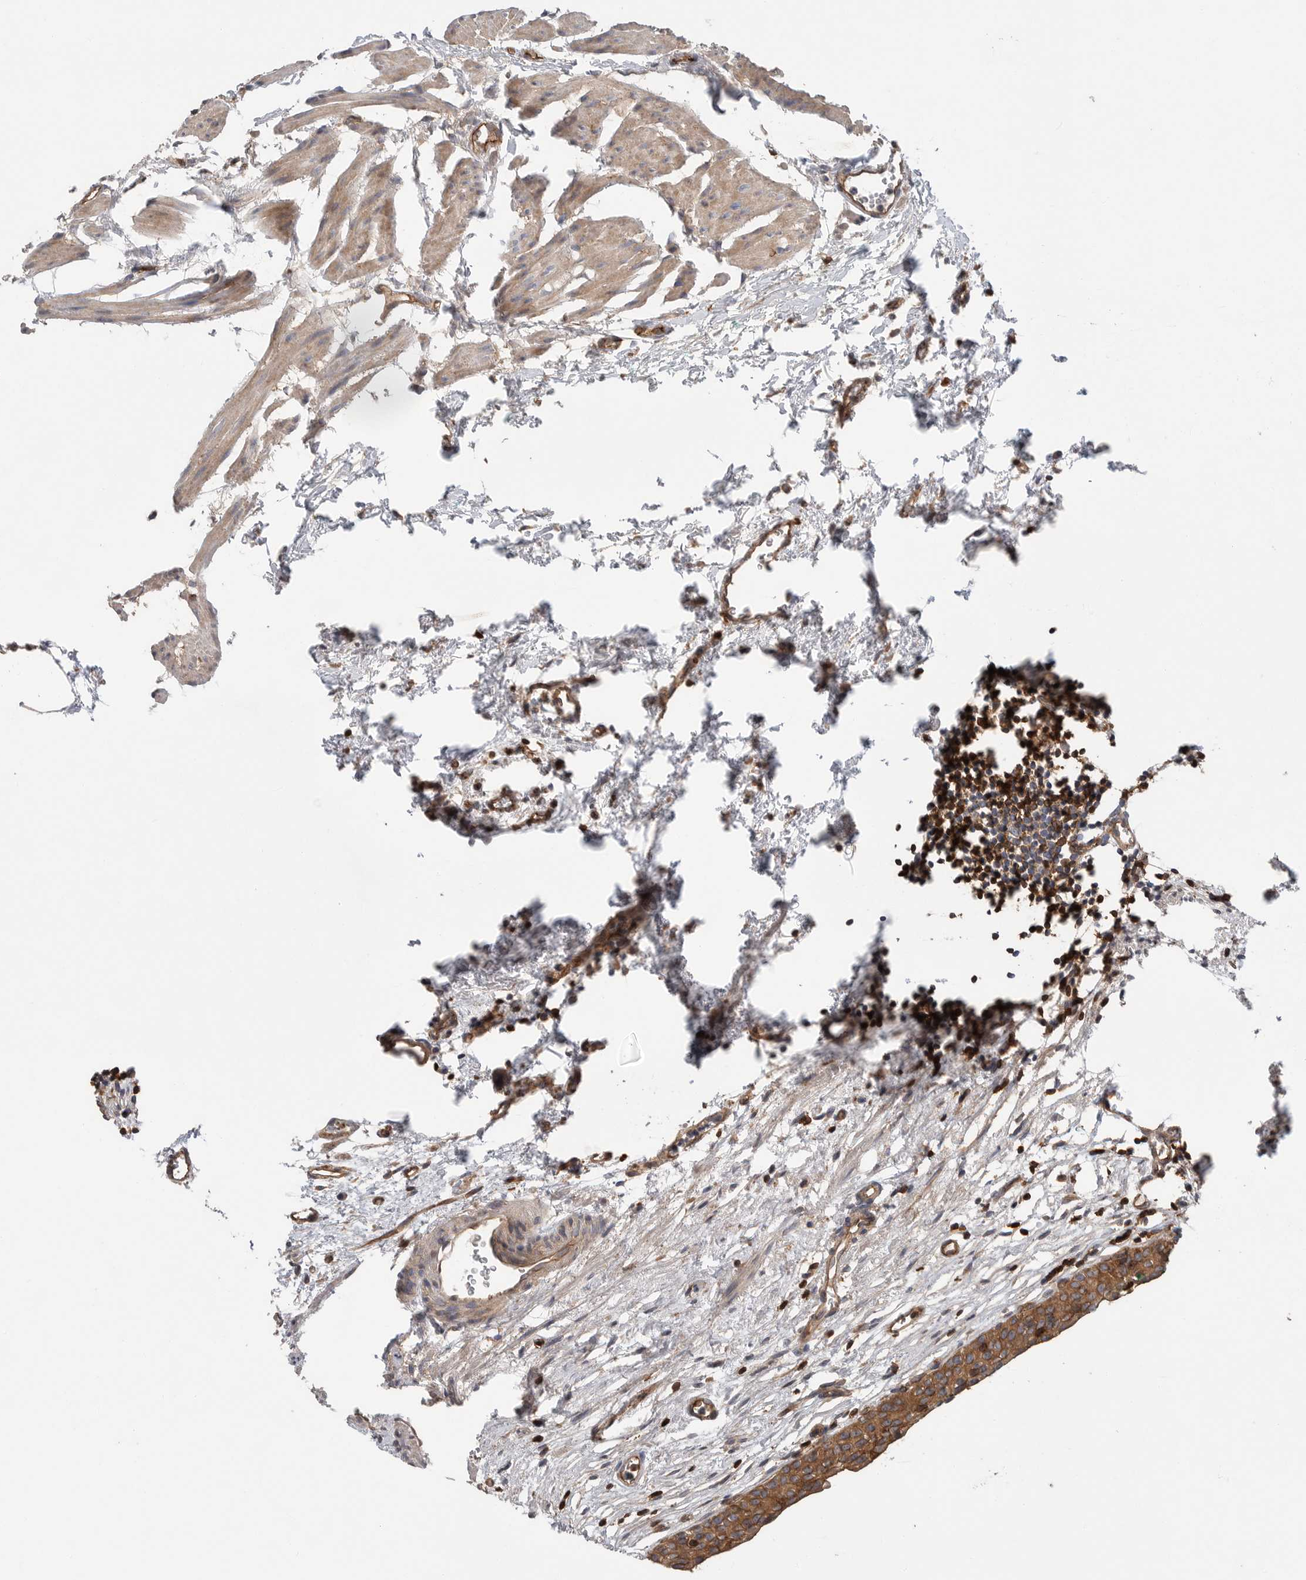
{"staining": {"intensity": "moderate", "quantity": ">75%", "location": "cytoplasmic/membranous"}, "tissue": "urinary bladder", "cell_type": "Urothelial cells", "image_type": "normal", "snomed": [{"axis": "morphology", "description": "Normal tissue, NOS"}, {"axis": "morphology", "description": "Urothelial carcinoma, High grade"}, {"axis": "topography", "description": "Urinary bladder"}], "caption": "A photomicrograph of human urinary bladder stained for a protein shows moderate cytoplasmic/membranous brown staining in urothelial cells. (brown staining indicates protein expression, while blue staining denotes nuclei).", "gene": "PRKCH", "patient": {"sex": "female", "age": 60}}